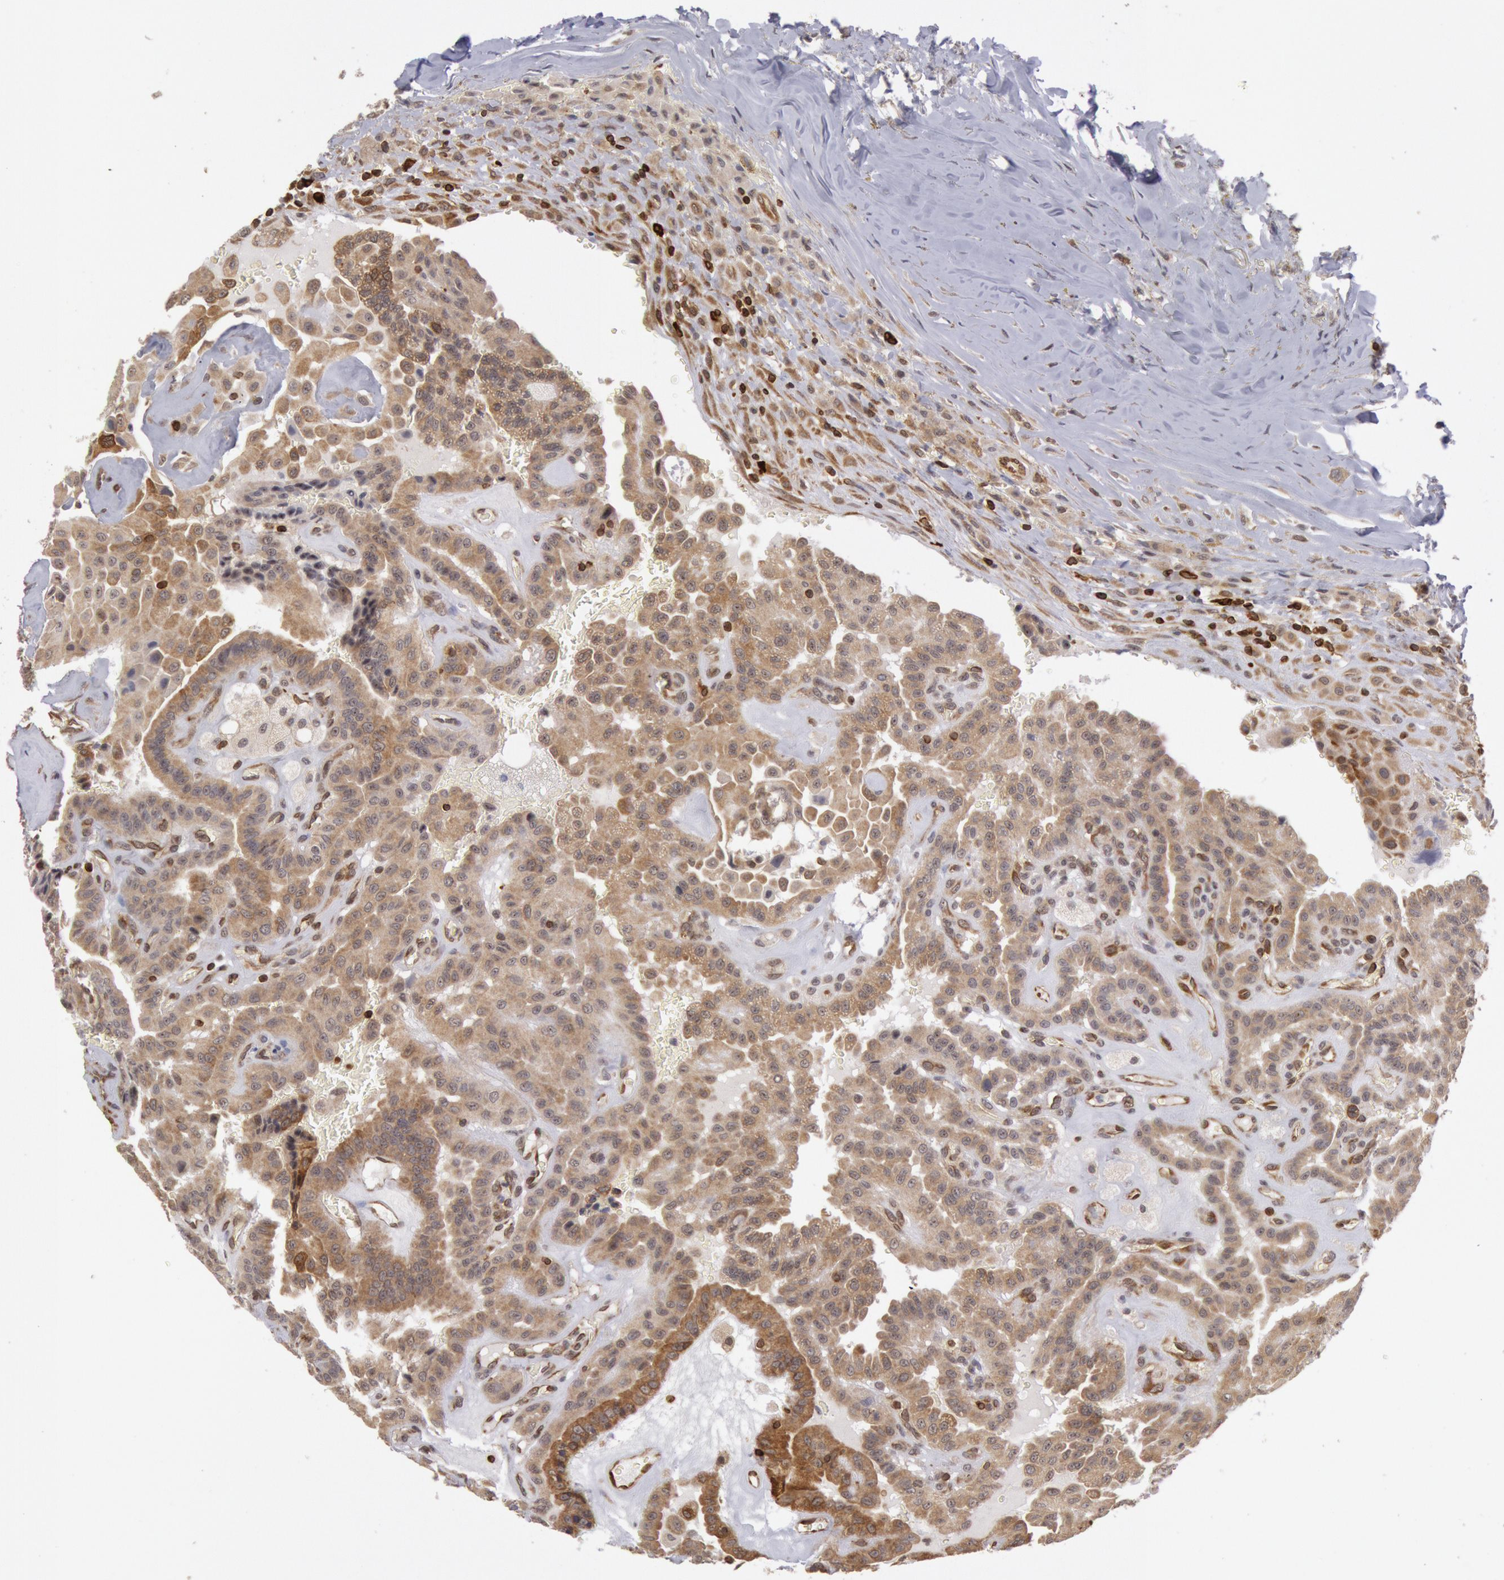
{"staining": {"intensity": "moderate", "quantity": ">75%", "location": "cytoplasmic/membranous"}, "tissue": "thyroid cancer", "cell_type": "Tumor cells", "image_type": "cancer", "snomed": [{"axis": "morphology", "description": "Papillary adenocarcinoma, NOS"}, {"axis": "topography", "description": "Thyroid gland"}], "caption": "A brown stain highlights moderate cytoplasmic/membranous positivity of a protein in thyroid cancer tumor cells.", "gene": "TAP2", "patient": {"sex": "male", "age": 87}}